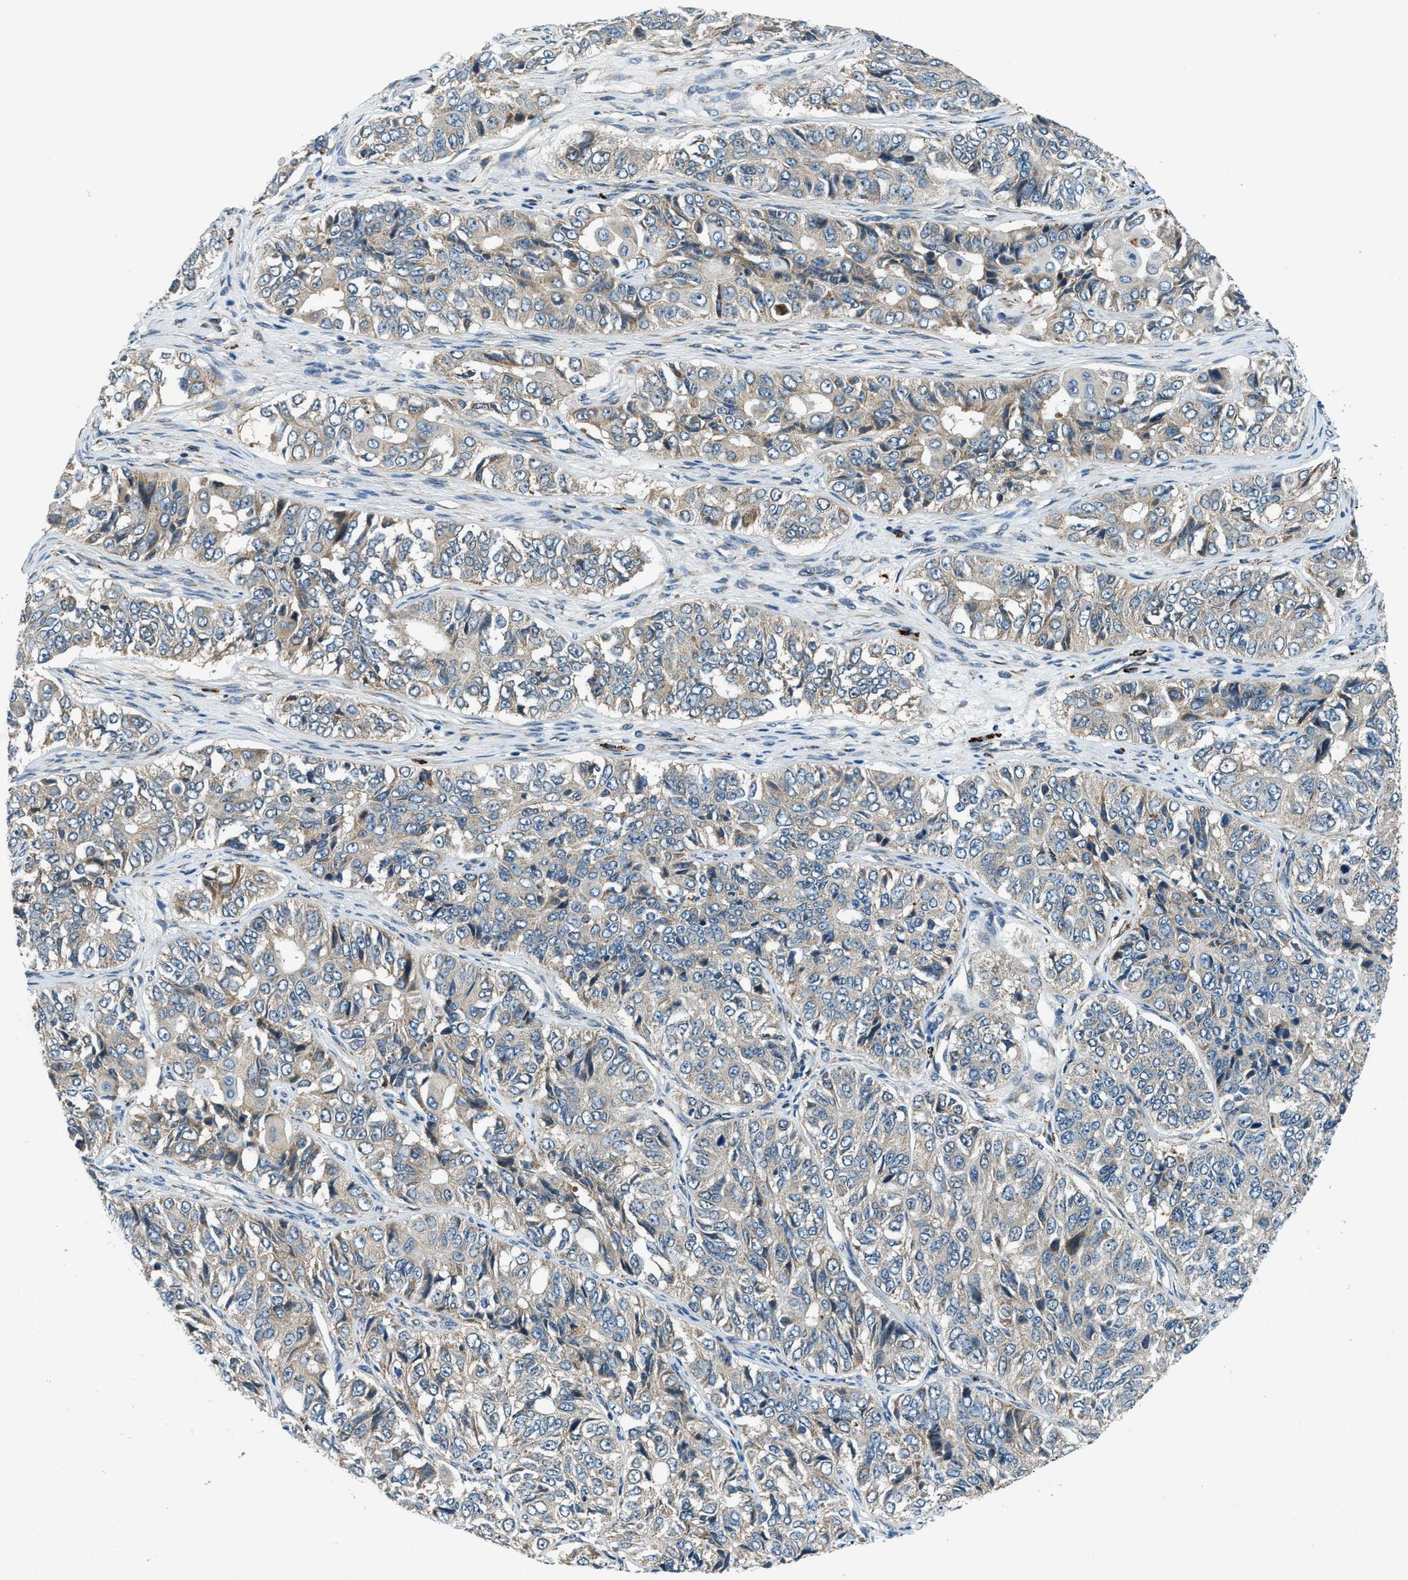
{"staining": {"intensity": "negative", "quantity": "none", "location": "none"}, "tissue": "ovarian cancer", "cell_type": "Tumor cells", "image_type": "cancer", "snomed": [{"axis": "morphology", "description": "Carcinoma, endometroid"}, {"axis": "topography", "description": "Ovary"}], "caption": "Immunohistochemistry (IHC) micrograph of neoplastic tissue: human ovarian endometroid carcinoma stained with DAB (3,3'-diaminobenzidine) shows no significant protein positivity in tumor cells. The staining was performed using DAB to visualize the protein expression in brown, while the nuclei were stained in blue with hematoxylin (Magnification: 20x).", "gene": "GINM1", "patient": {"sex": "female", "age": 51}}